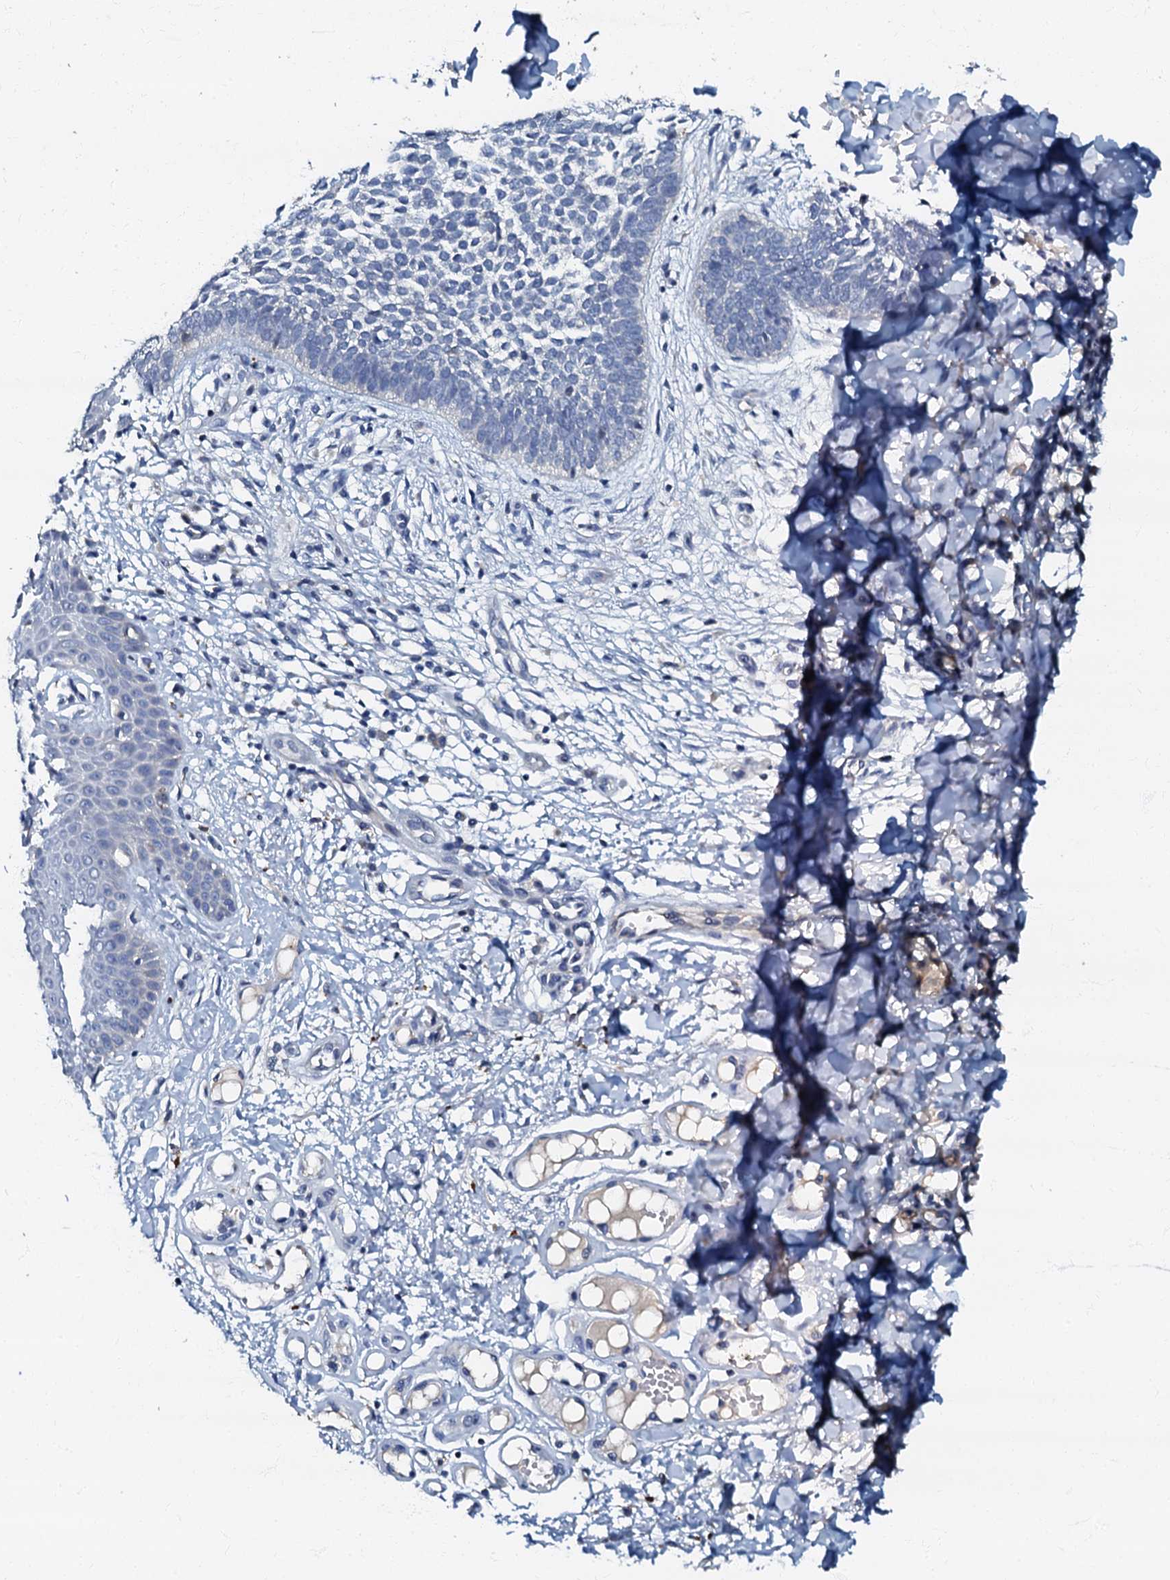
{"staining": {"intensity": "negative", "quantity": "none", "location": "none"}, "tissue": "skin cancer", "cell_type": "Tumor cells", "image_type": "cancer", "snomed": [{"axis": "morphology", "description": "Basal cell carcinoma"}, {"axis": "topography", "description": "Skin"}], "caption": "Skin basal cell carcinoma was stained to show a protein in brown. There is no significant staining in tumor cells.", "gene": "OLAH", "patient": {"sex": "female", "age": 64}}